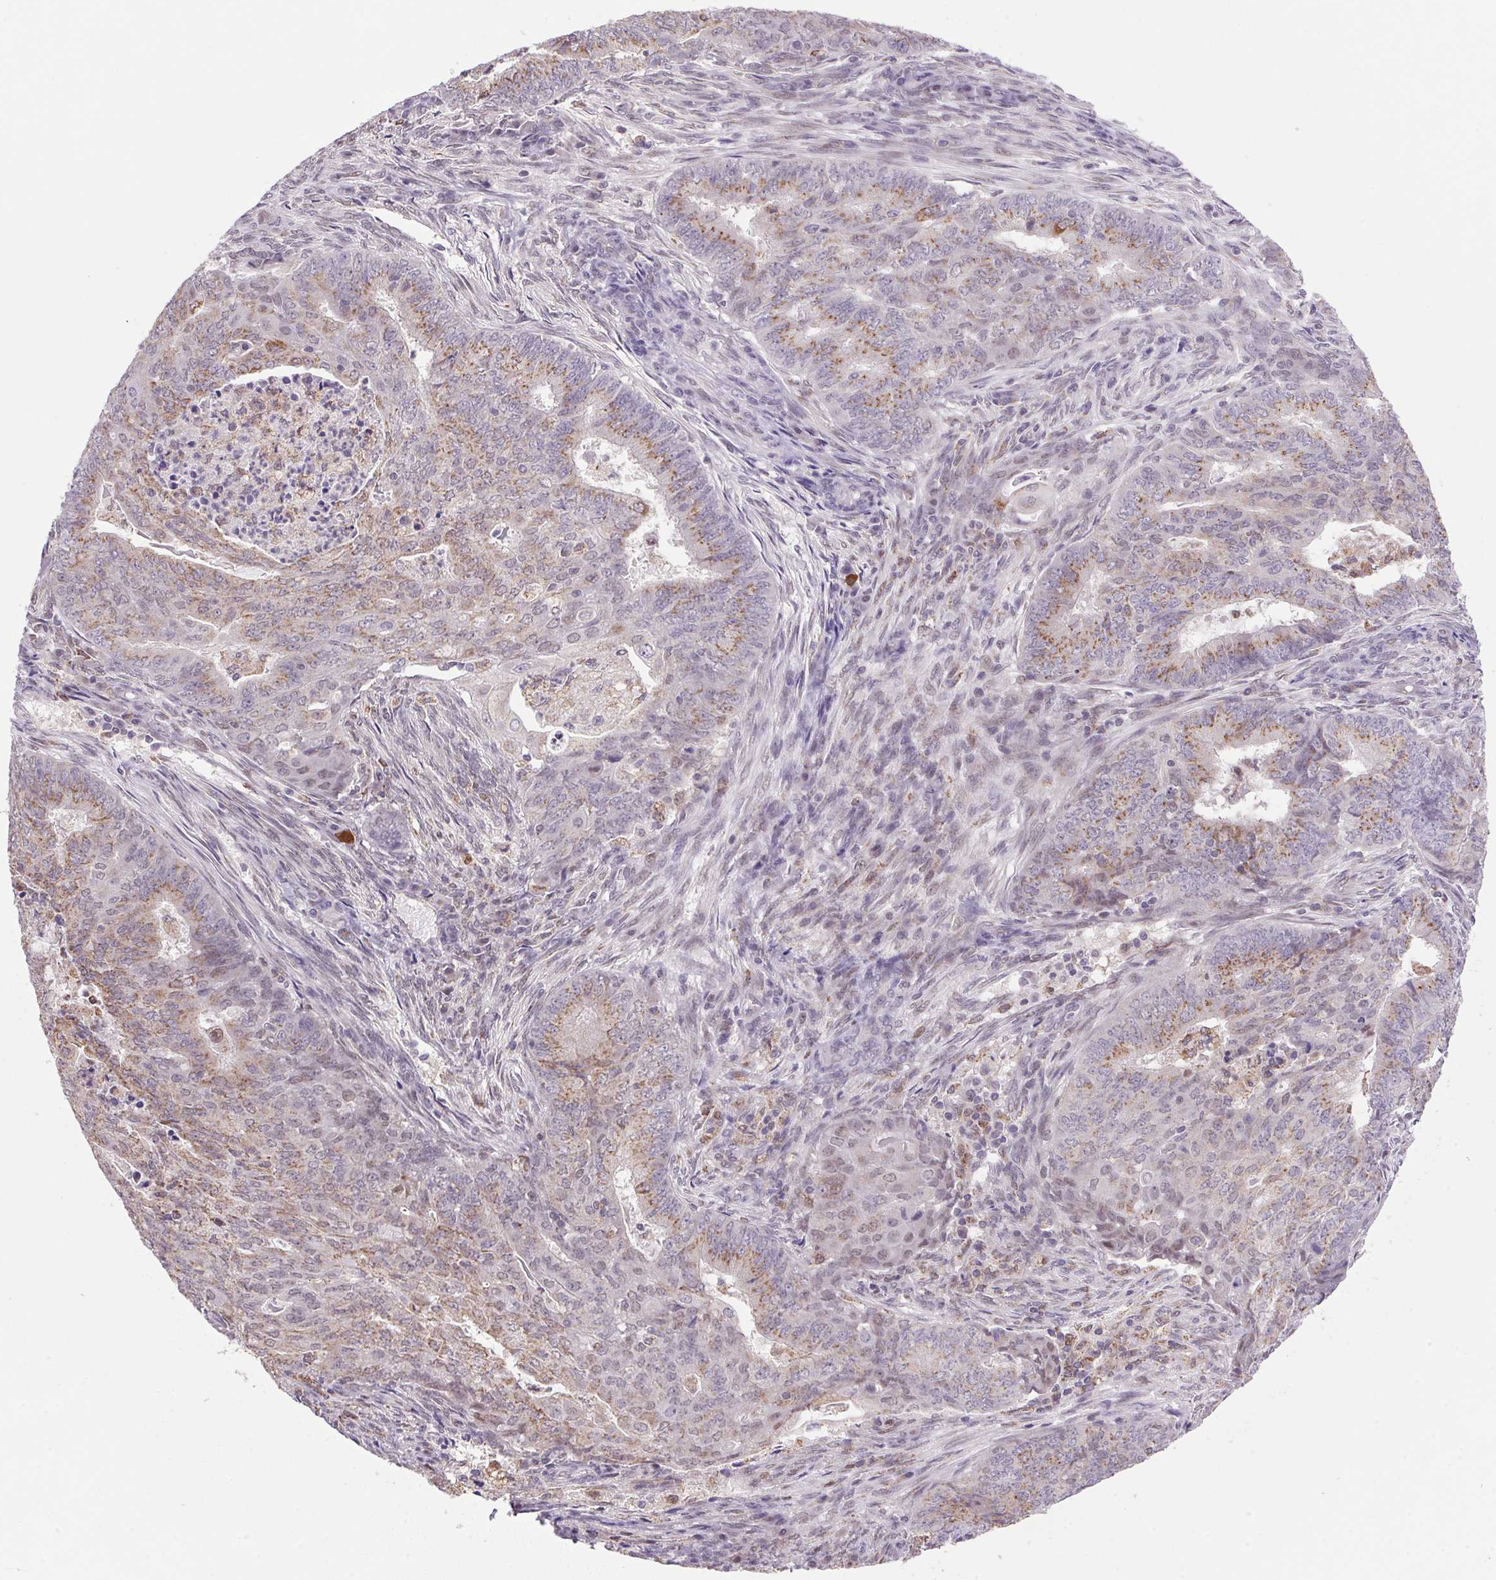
{"staining": {"intensity": "moderate", "quantity": "25%-75%", "location": "cytoplasmic/membranous"}, "tissue": "endometrial cancer", "cell_type": "Tumor cells", "image_type": "cancer", "snomed": [{"axis": "morphology", "description": "Adenocarcinoma, NOS"}, {"axis": "topography", "description": "Endometrium"}], "caption": "Adenocarcinoma (endometrial) was stained to show a protein in brown. There is medium levels of moderate cytoplasmic/membranous expression in approximately 25%-75% of tumor cells. The protein is shown in brown color, while the nuclei are stained blue.", "gene": "AKR1E2", "patient": {"sex": "female", "age": 62}}